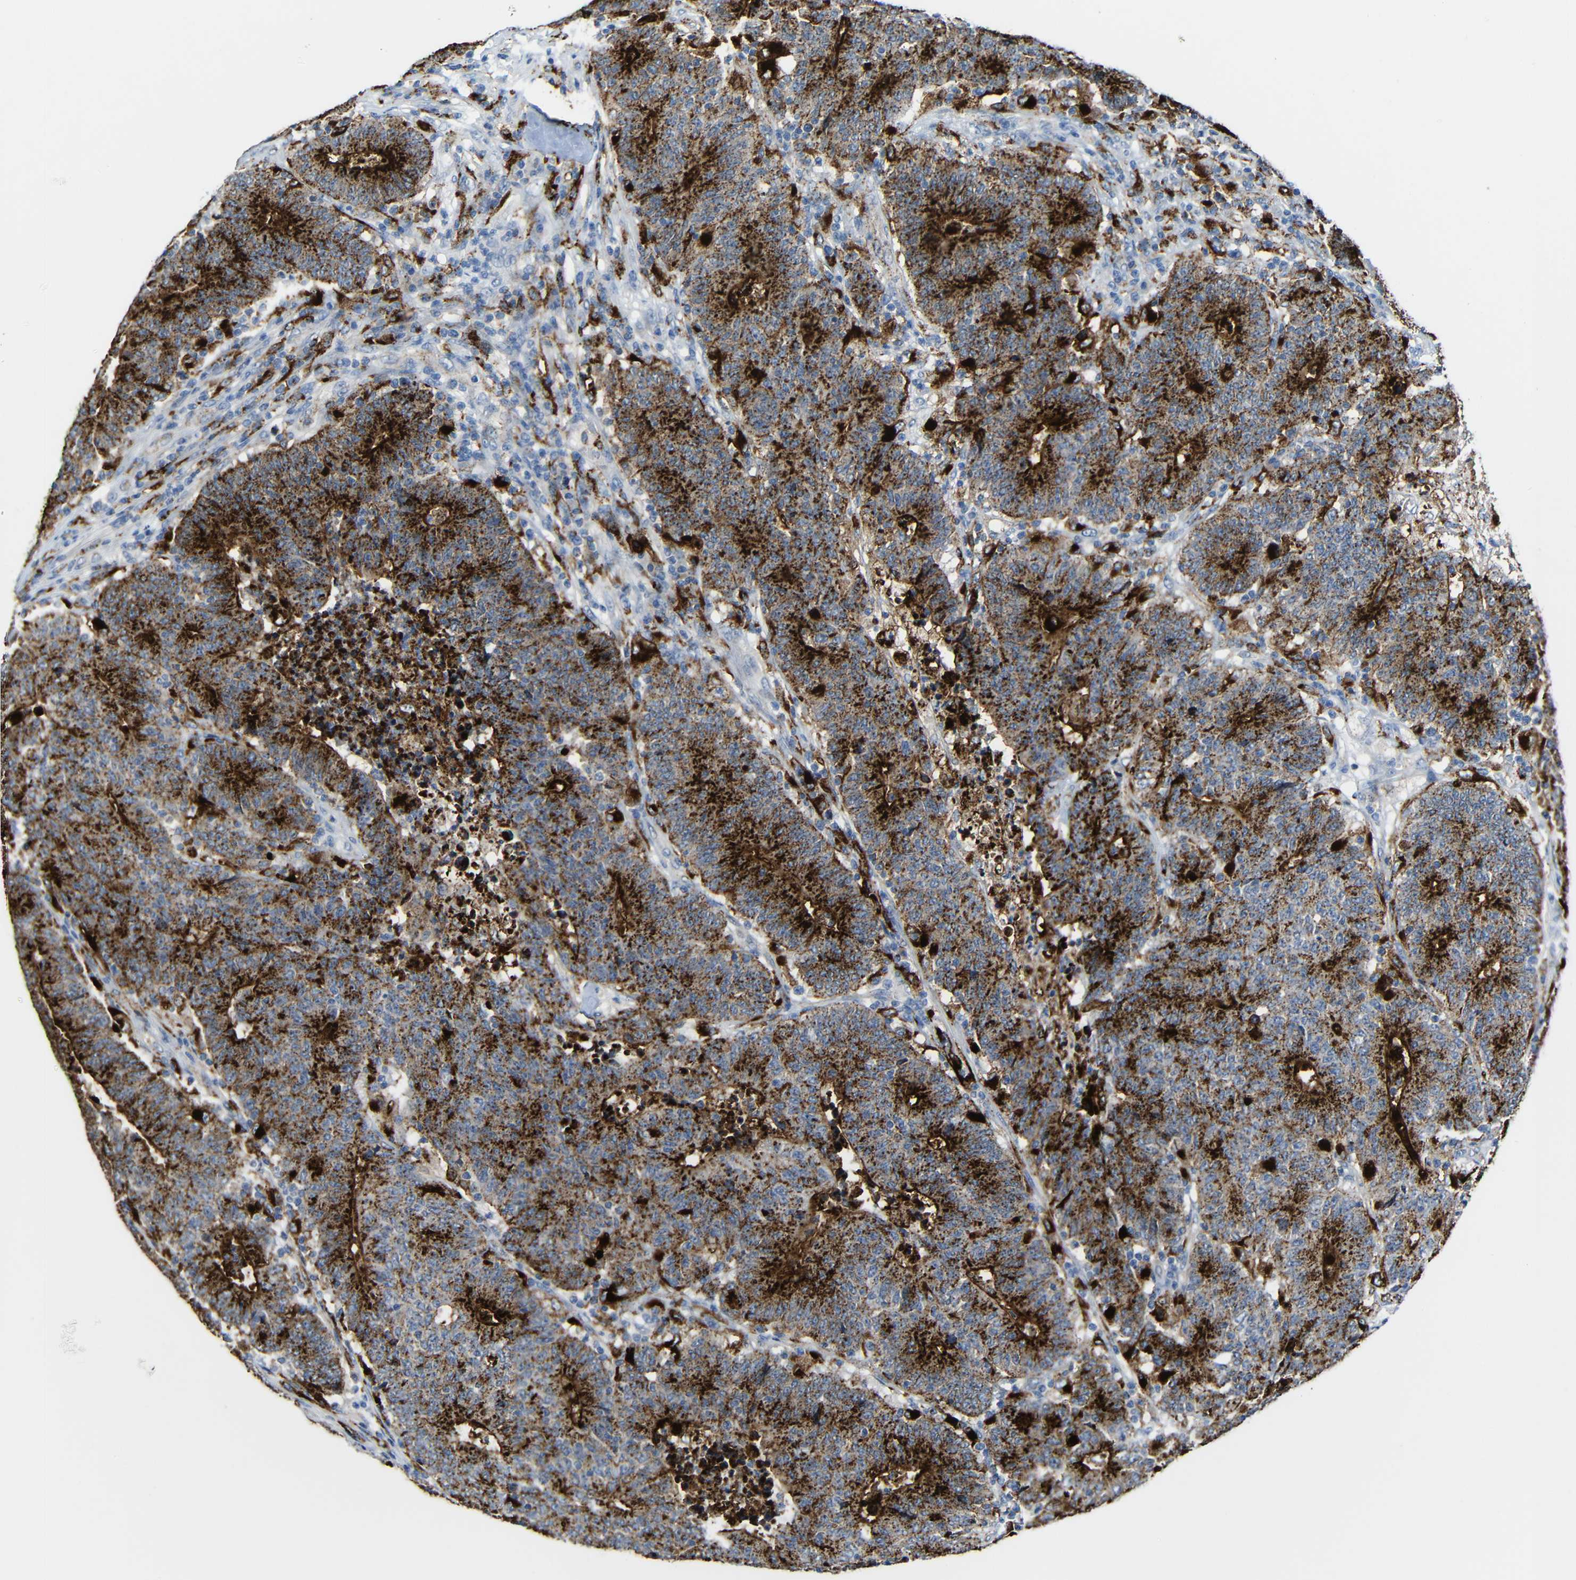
{"staining": {"intensity": "strong", "quantity": ">75%", "location": "cytoplasmic/membranous"}, "tissue": "colorectal cancer", "cell_type": "Tumor cells", "image_type": "cancer", "snomed": [{"axis": "morphology", "description": "Normal tissue, NOS"}, {"axis": "morphology", "description": "Adenocarcinoma, NOS"}, {"axis": "topography", "description": "Colon"}], "caption": "Colorectal cancer tissue demonstrates strong cytoplasmic/membranous expression in about >75% of tumor cells", "gene": "HLA-DMA", "patient": {"sex": "female", "age": 75}}